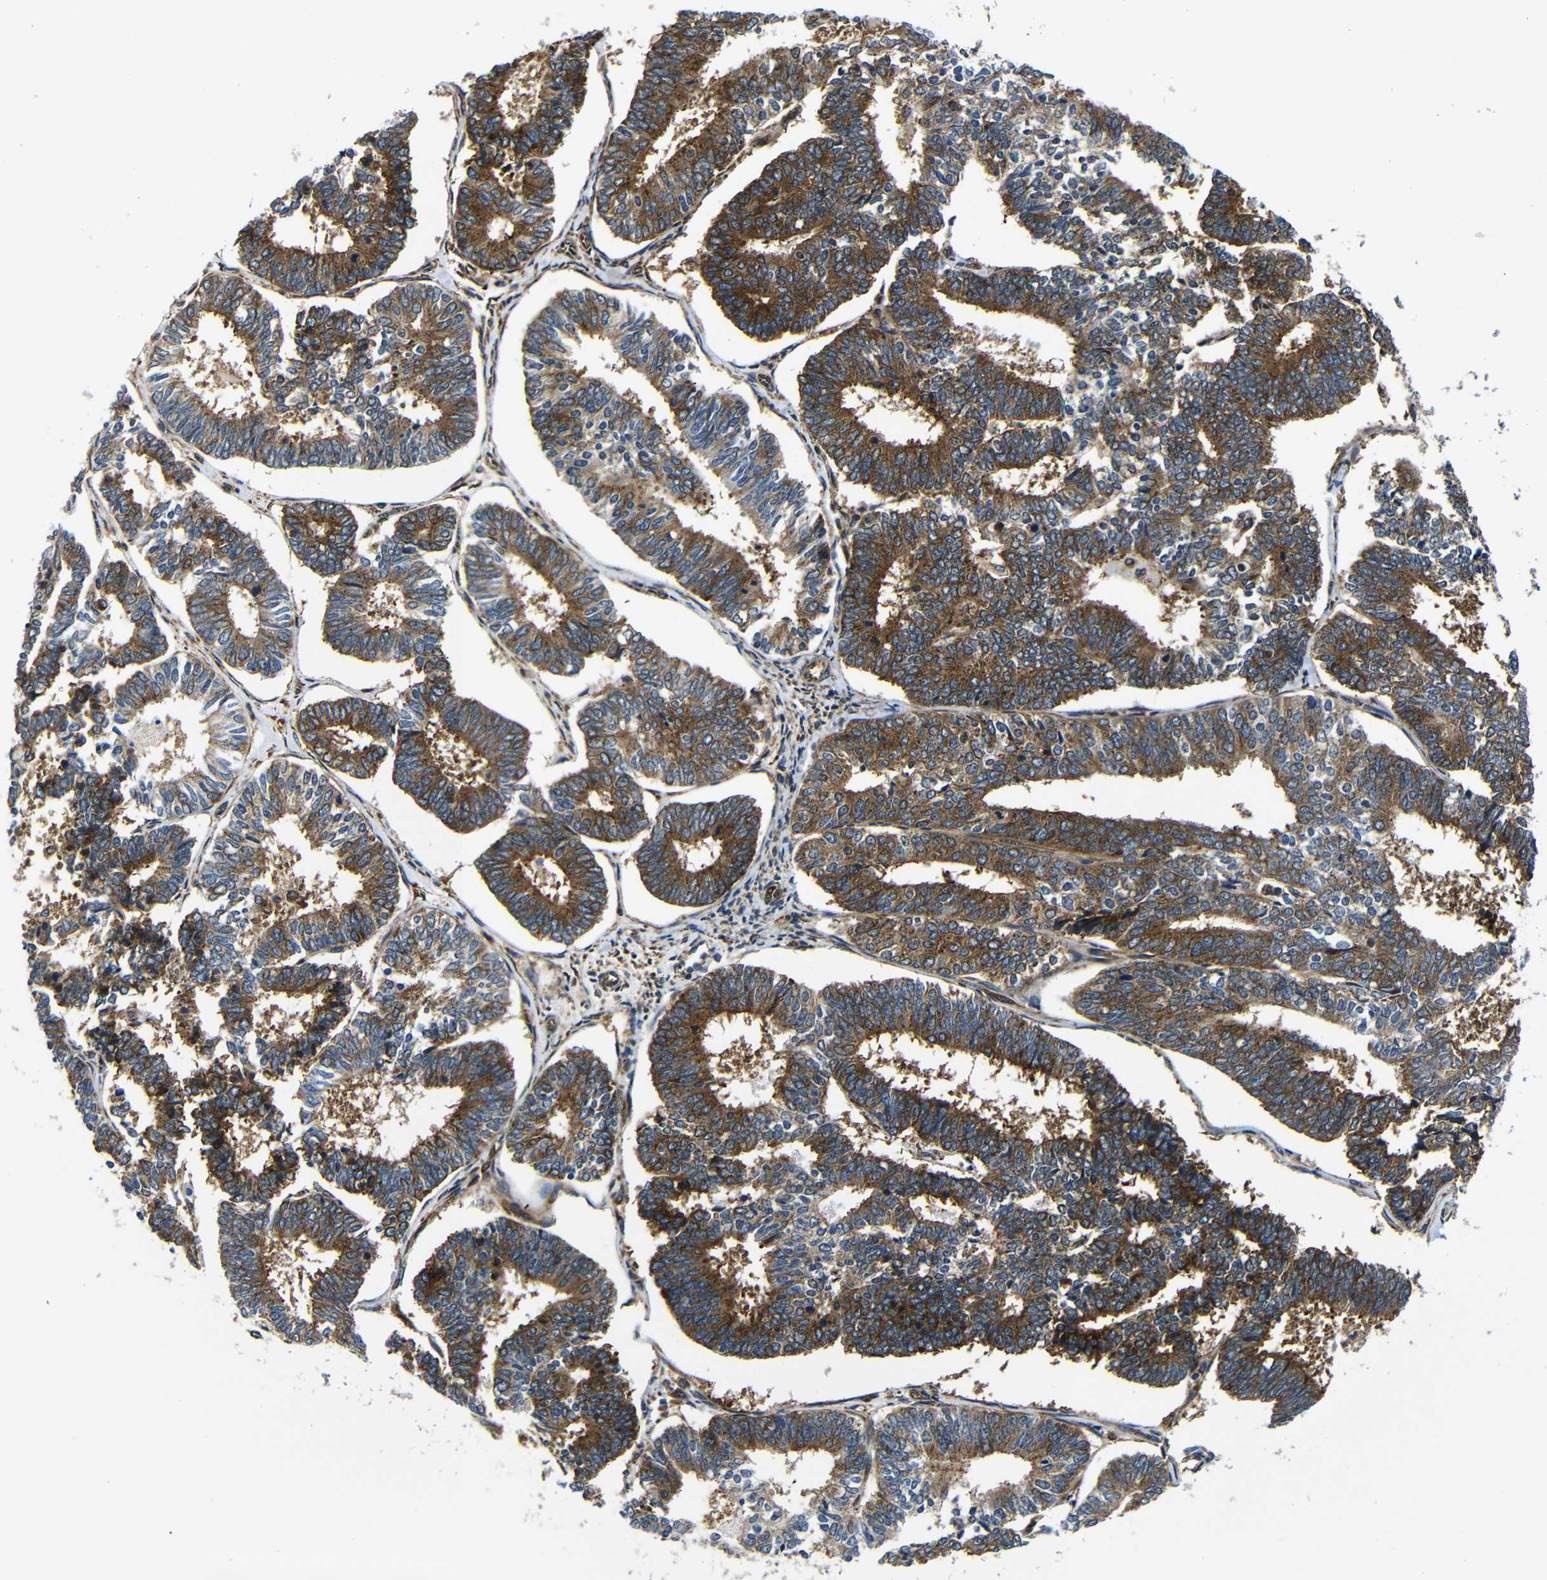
{"staining": {"intensity": "strong", "quantity": ">75%", "location": "cytoplasmic/membranous"}, "tissue": "endometrial cancer", "cell_type": "Tumor cells", "image_type": "cancer", "snomed": [{"axis": "morphology", "description": "Adenocarcinoma, NOS"}, {"axis": "topography", "description": "Endometrium"}], "caption": "Endometrial adenocarcinoma tissue displays strong cytoplasmic/membranous staining in approximately >75% of tumor cells", "gene": "ABCE1", "patient": {"sex": "female", "age": 70}}